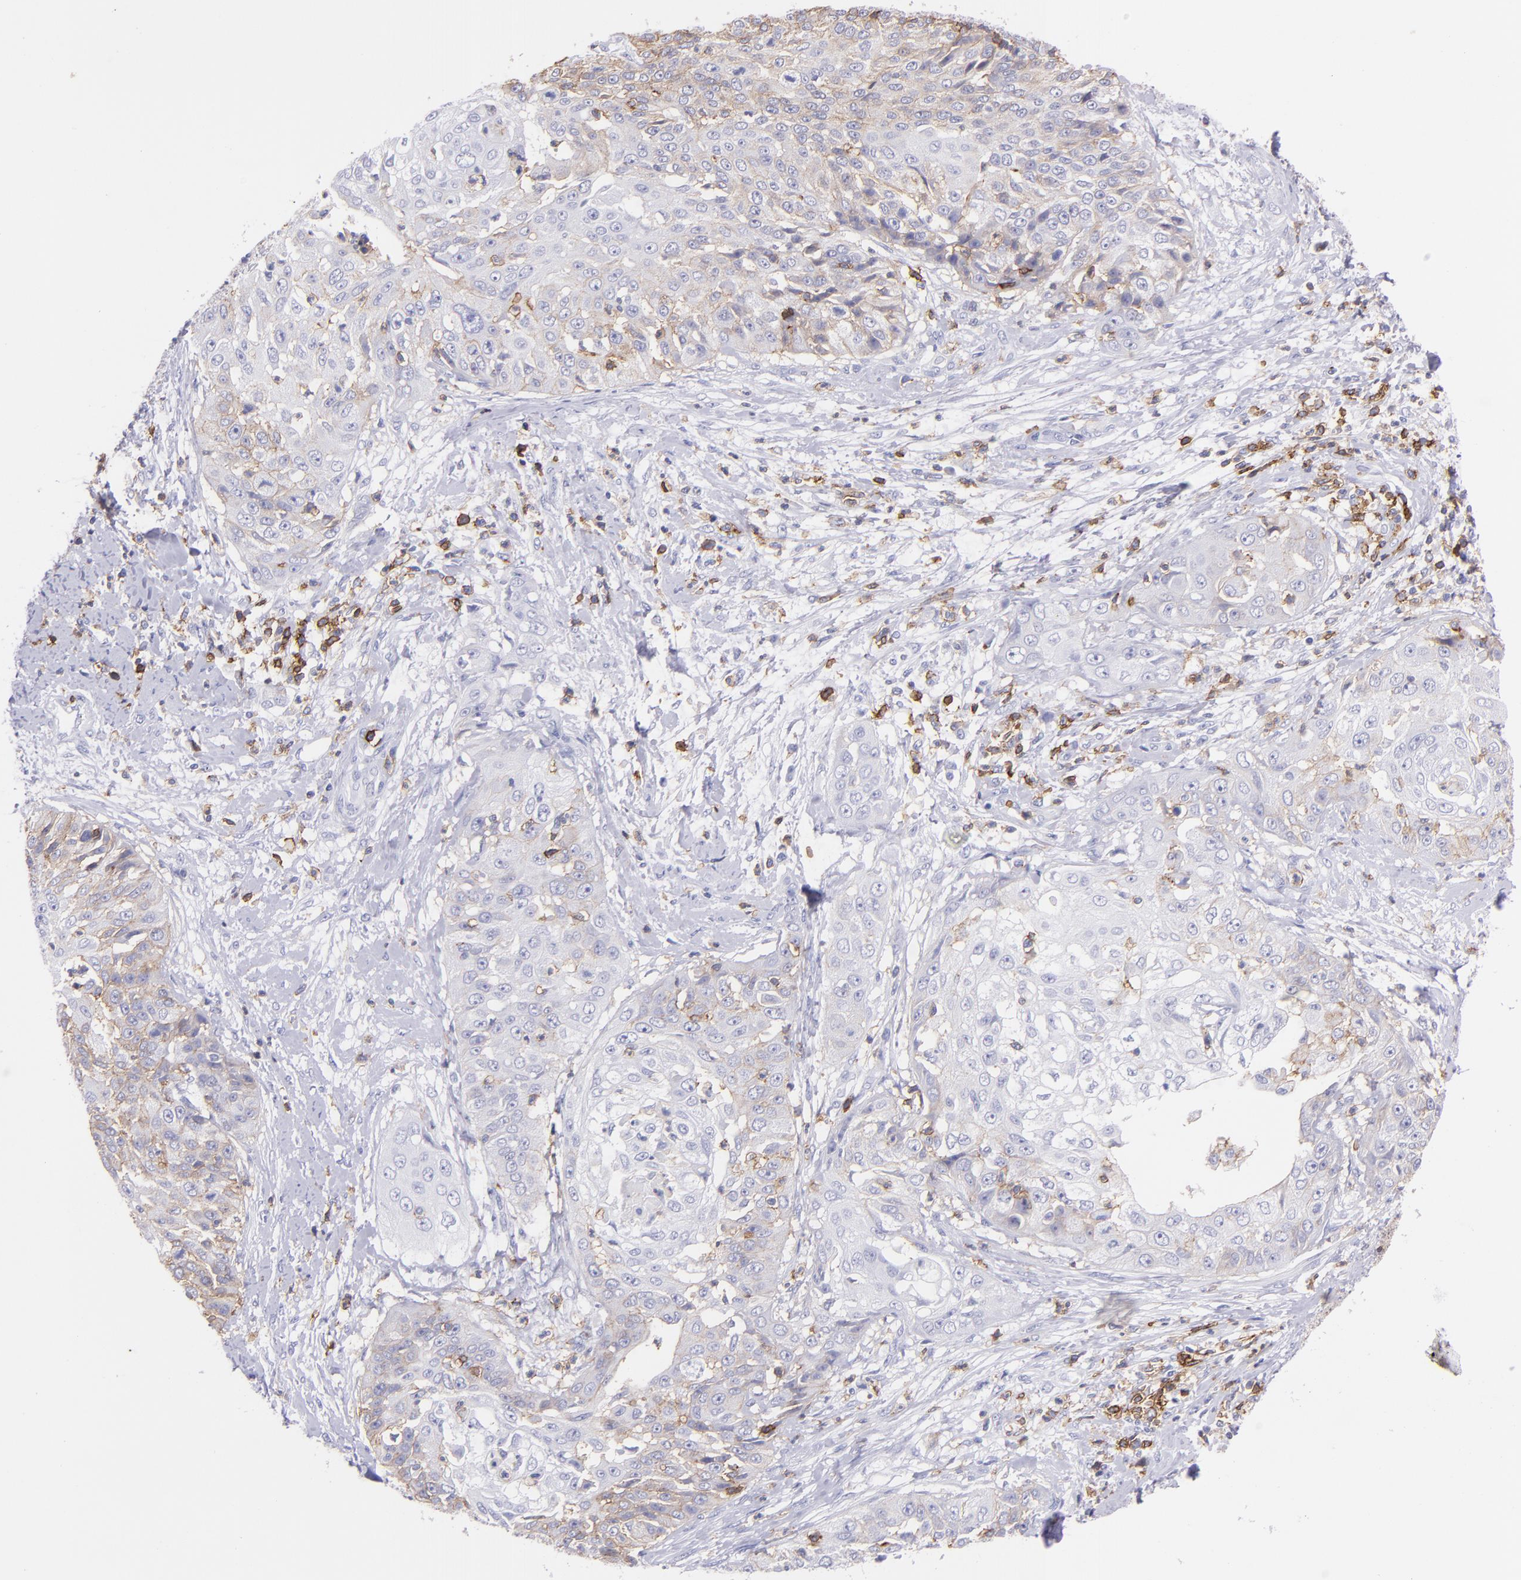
{"staining": {"intensity": "weak", "quantity": "<25%", "location": "cytoplasmic/membranous"}, "tissue": "cervical cancer", "cell_type": "Tumor cells", "image_type": "cancer", "snomed": [{"axis": "morphology", "description": "Squamous cell carcinoma, NOS"}, {"axis": "topography", "description": "Cervix"}], "caption": "Human cervical cancer (squamous cell carcinoma) stained for a protein using IHC displays no positivity in tumor cells.", "gene": "SPN", "patient": {"sex": "female", "age": 64}}